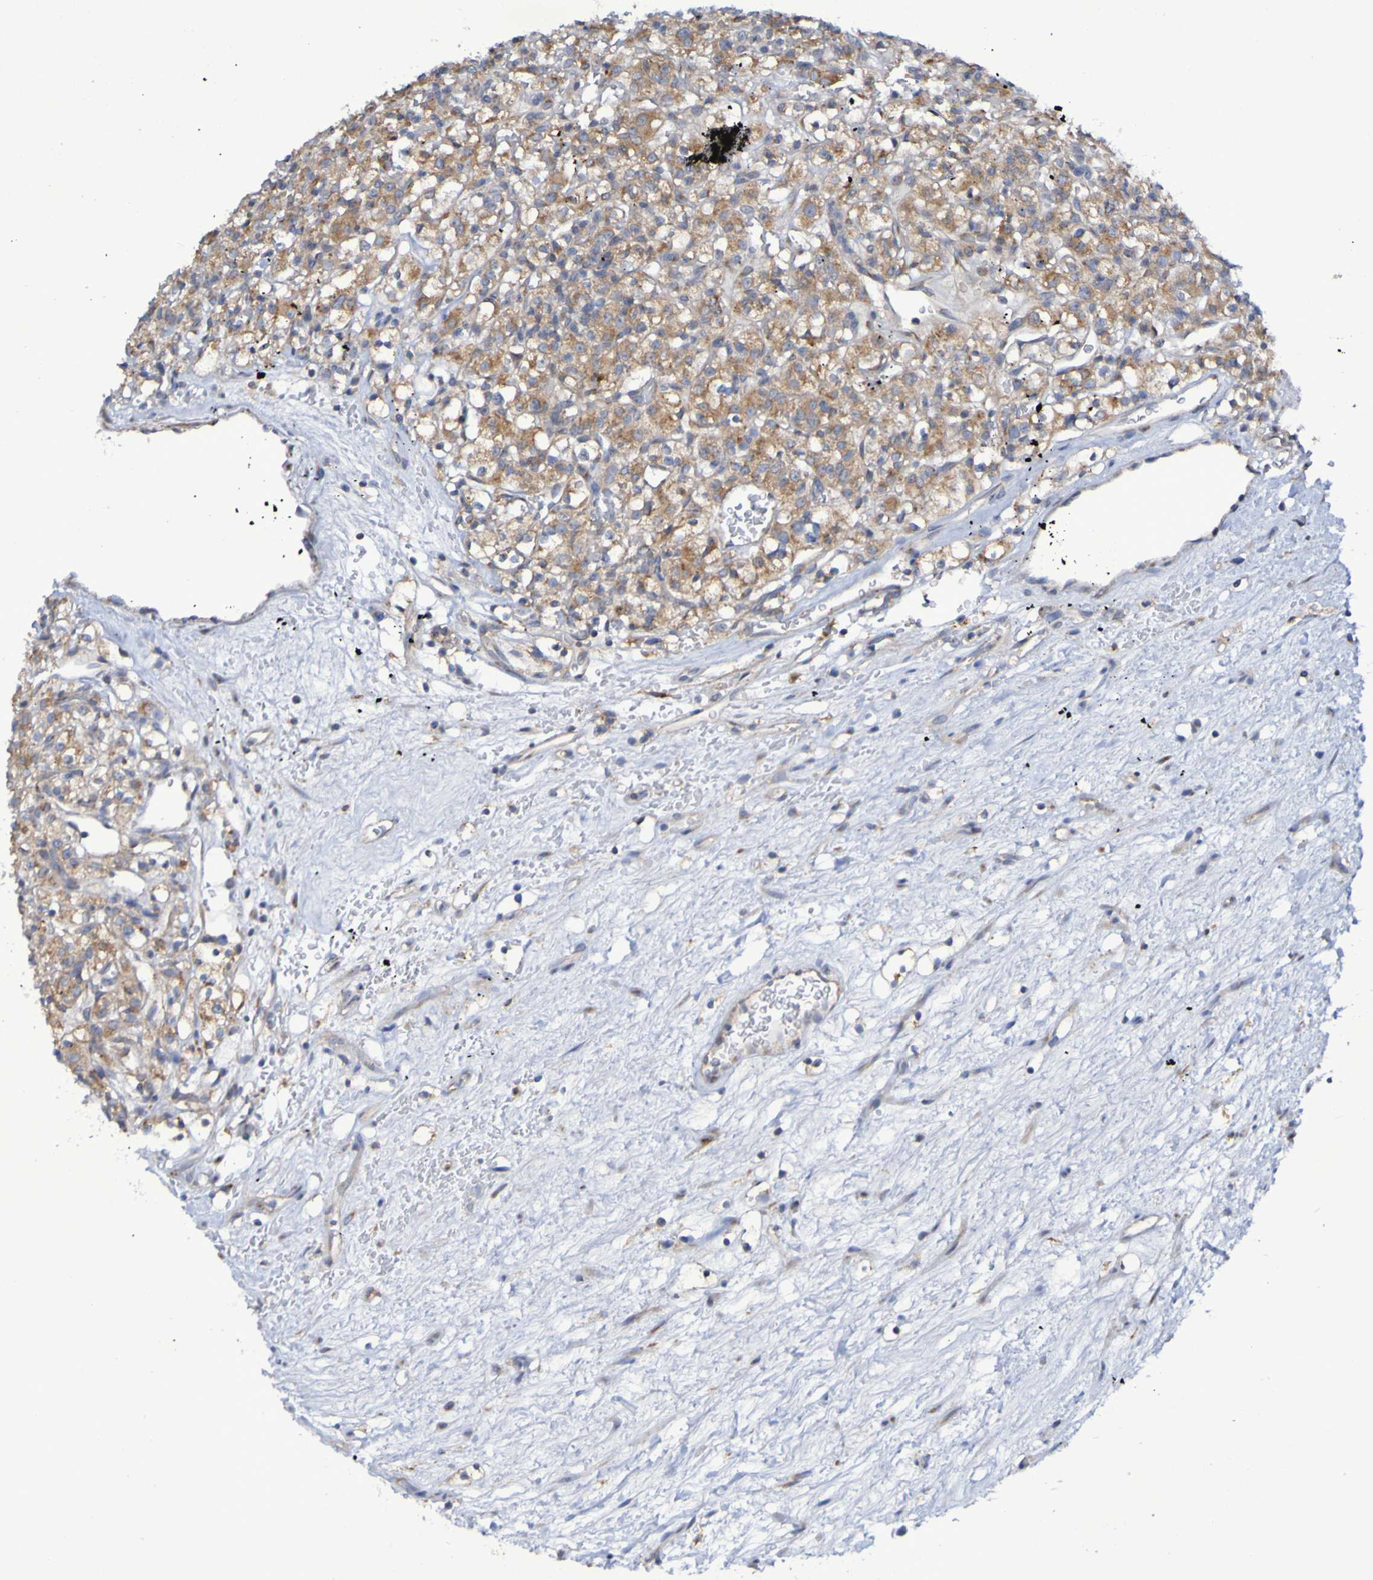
{"staining": {"intensity": "moderate", "quantity": ">75%", "location": "cytoplasmic/membranous"}, "tissue": "renal cancer", "cell_type": "Tumor cells", "image_type": "cancer", "snomed": [{"axis": "morphology", "description": "Normal tissue, NOS"}, {"axis": "morphology", "description": "Adenocarcinoma, NOS"}, {"axis": "topography", "description": "Kidney"}], "caption": "Renal cancer (adenocarcinoma) stained with a brown dye exhibits moderate cytoplasmic/membranous positive positivity in about >75% of tumor cells.", "gene": "LMBRD2", "patient": {"sex": "female", "age": 72}}